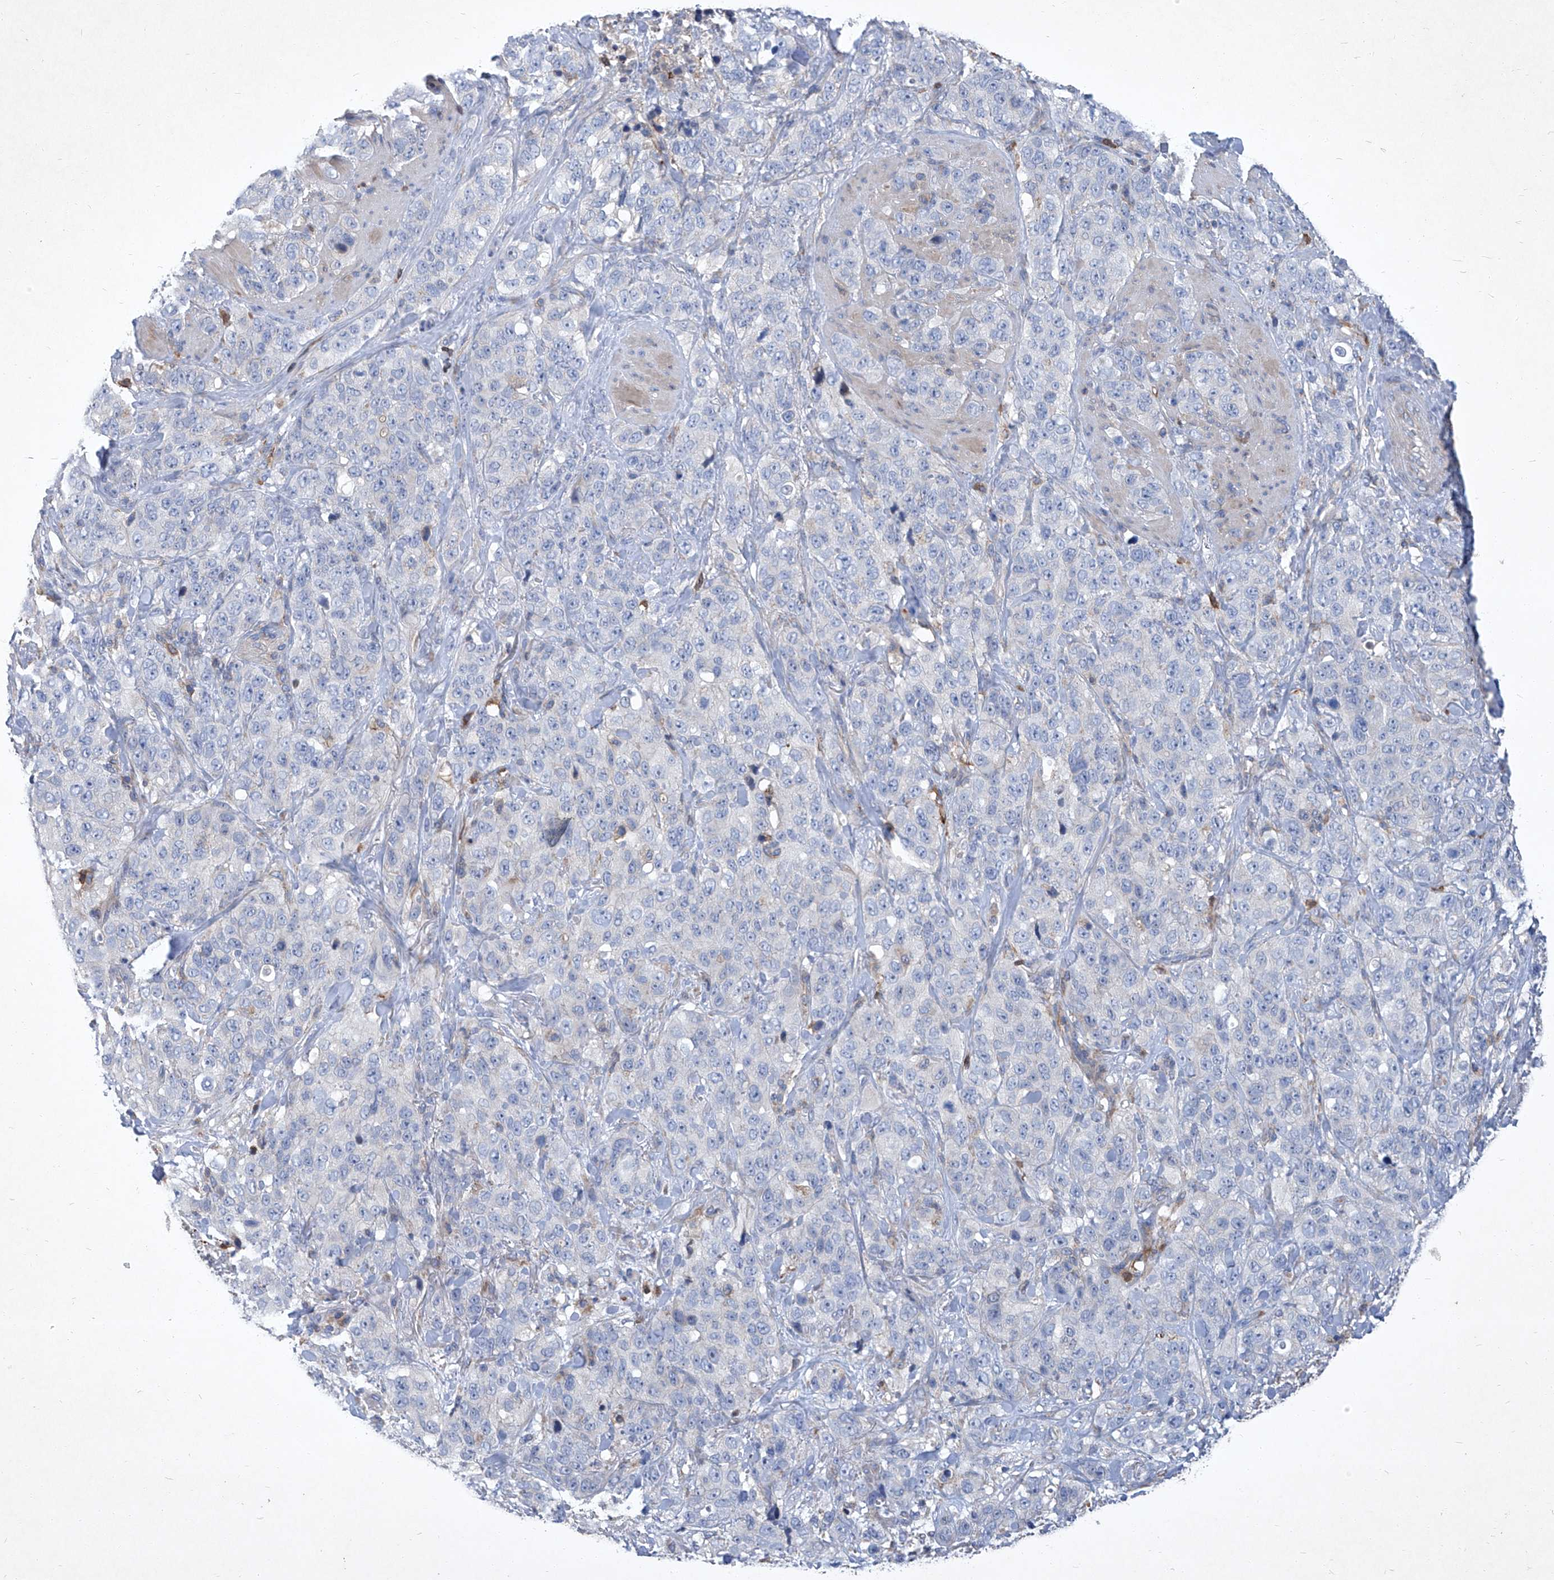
{"staining": {"intensity": "negative", "quantity": "none", "location": "none"}, "tissue": "stomach cancer", "cell_type": "Tumor cells", "image_type": "cancer", "snomed": [{"axis": "morphology", "description": "Adenocarcinoma, NOS"}, {"axis": "topography", "description": "Stomach"}], "caption": "Immunohistochemistry photomicrograph of neoplastic tissue: stomach cancer stained with DAB shows no significant protein positivity in tumor cells.", "gene": "EPHA8", "patient": {"sex": "male", "age": 48}}